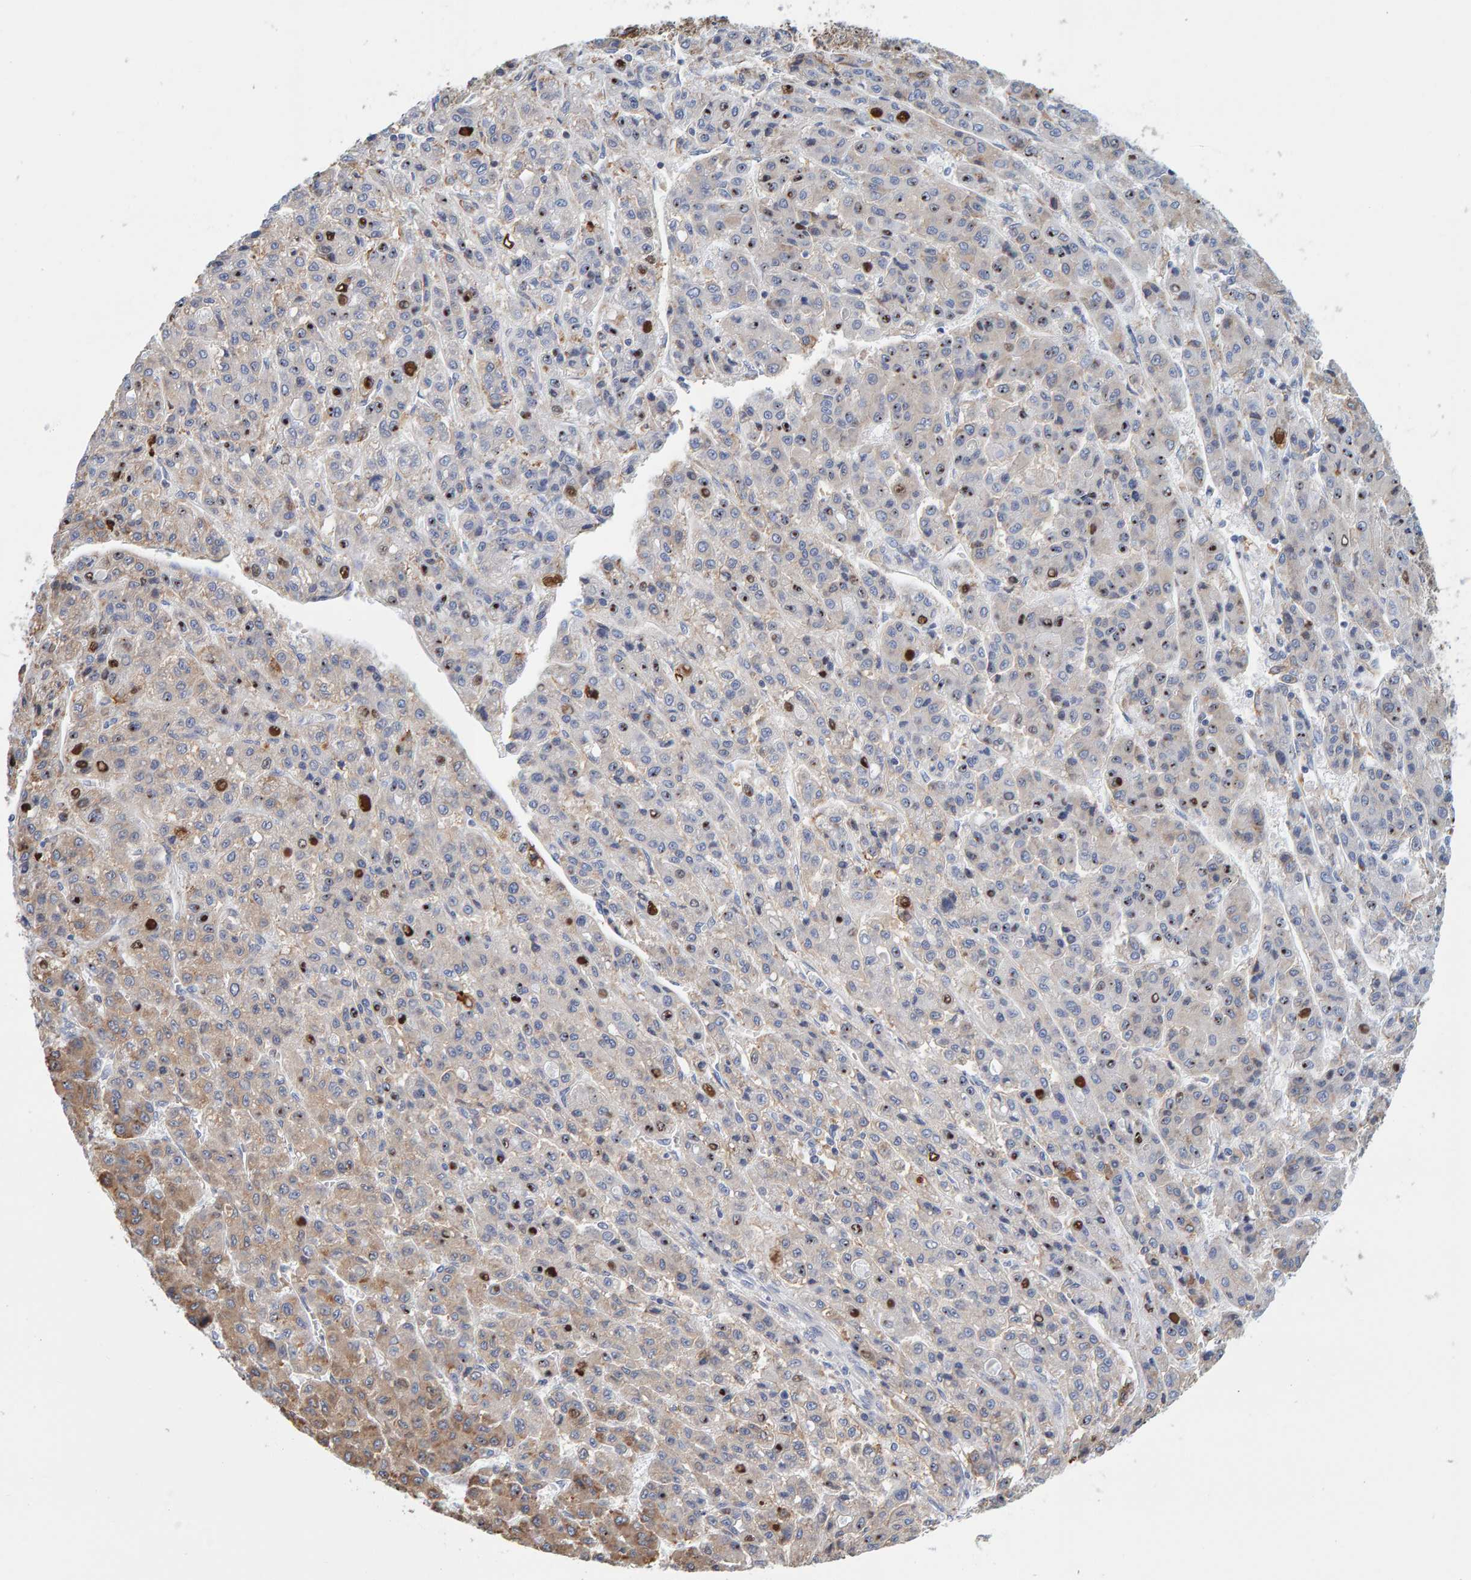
{"staining": {"intensity": "moderate", "quantity": "<25%", "location": "cytoplasmic/membranous"}, "tissue": "liver cancer", "cell_type": "Tumor cells", "image_type": "cancer", "snomed": [{"axis": "morphology", "description": "Carcinoma, Hepatocellular, NOS"}, {"axis": "topography", "description": "Liver"}], "caption": "High-magnification brightfield microscopy of liver hepatocellular carcinoma stained with DAB (brown) and counterstained with hematoxylin (blue). tumor cells exhibit moderate cytoplasmic/membranous expression is identified in about<25% of cells.", "gene": "SGPL1", "patient": {"sex": "male", "age": 70}}